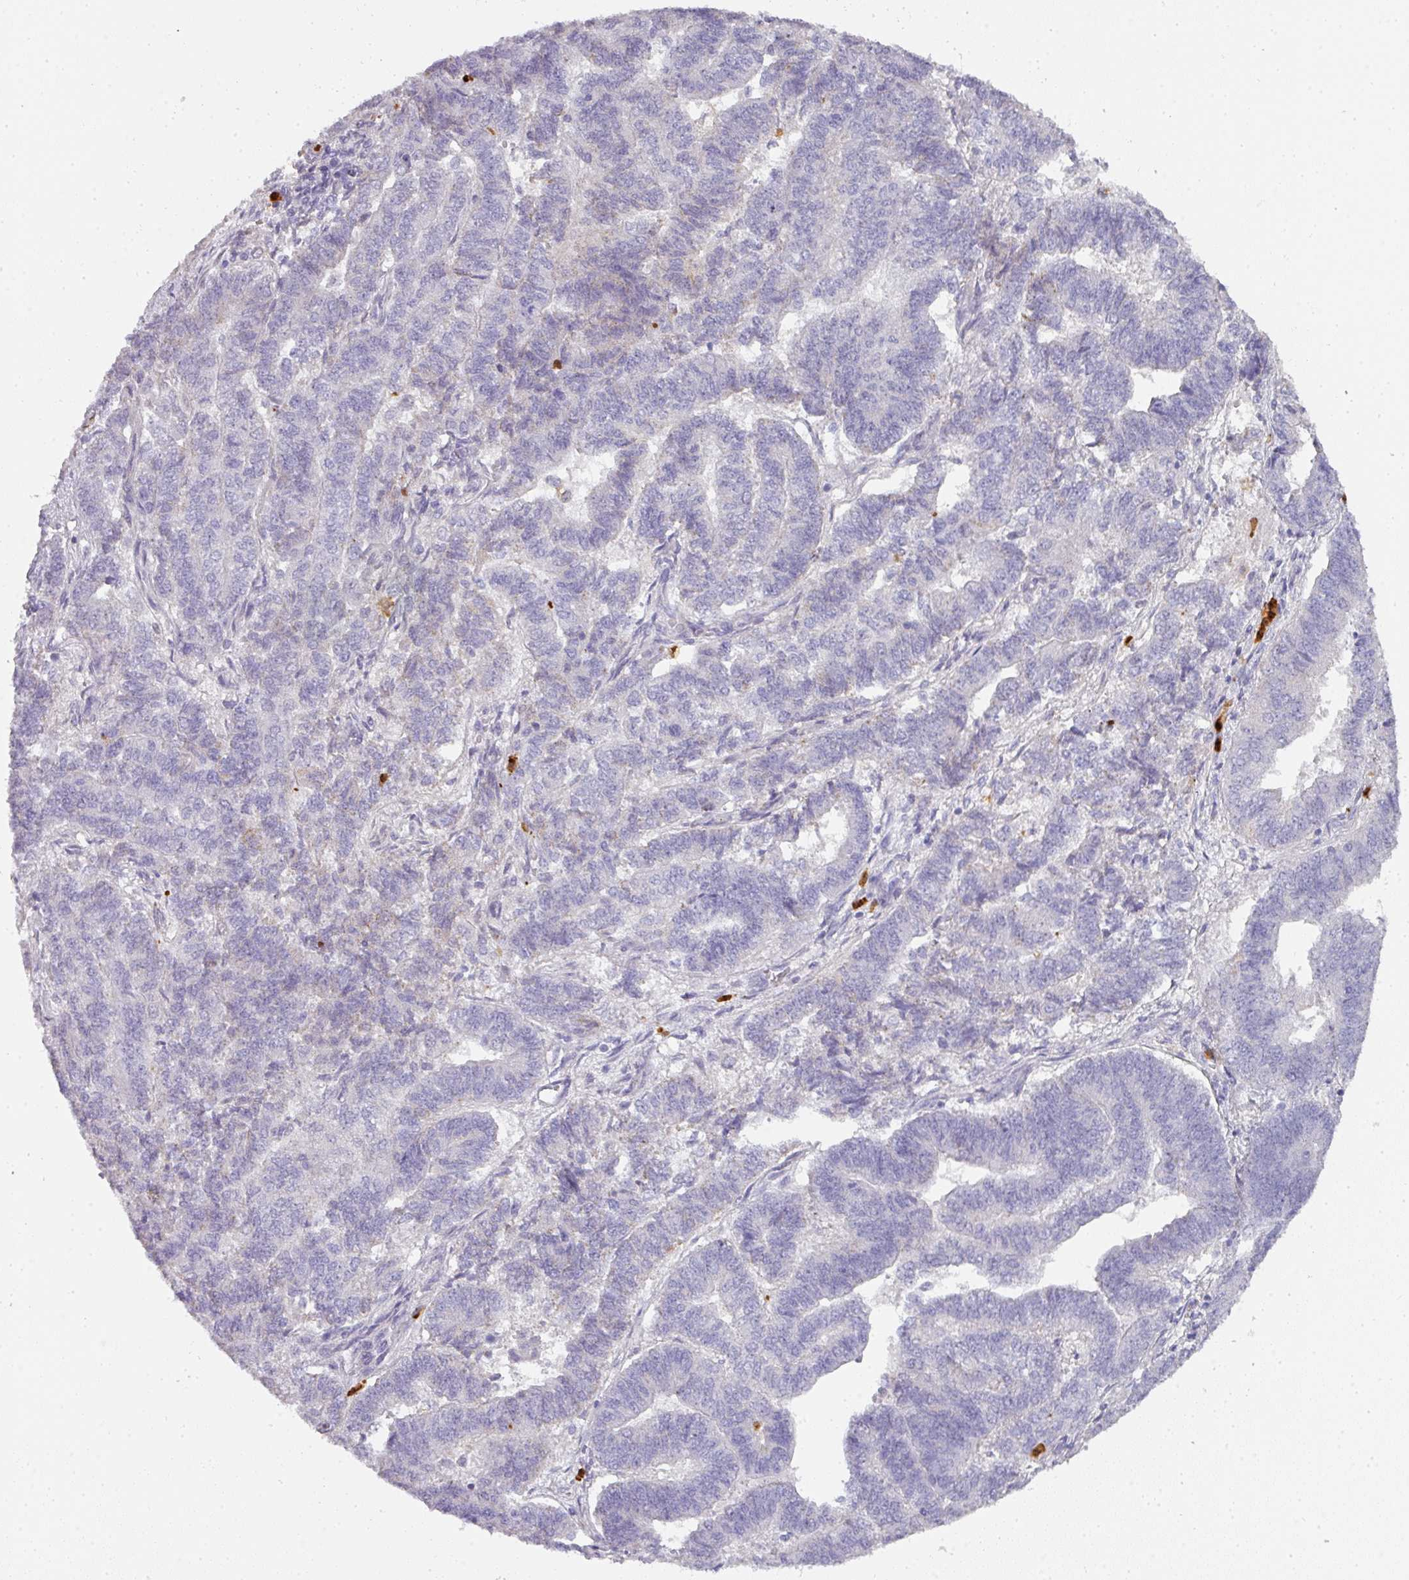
{"staining": {"intensity": "negative", "quantity": "none", "location": "none"}, "tissue": "endometrial cancer", "cell_type": "Tumor cells", "image_type": "cancer", "snomed": [{"axis": "morphology", "description": "Adenocarcinoma, NOS"}, {"axis": "topography", "description": "Endometrium"}], "caption": "Protein analysis of endometrial cancer (adenocarcinoma) reveals no significant expression in tumor cells.", "gene": "HHEX", "patient": {"sex": "female", "age": 72}}